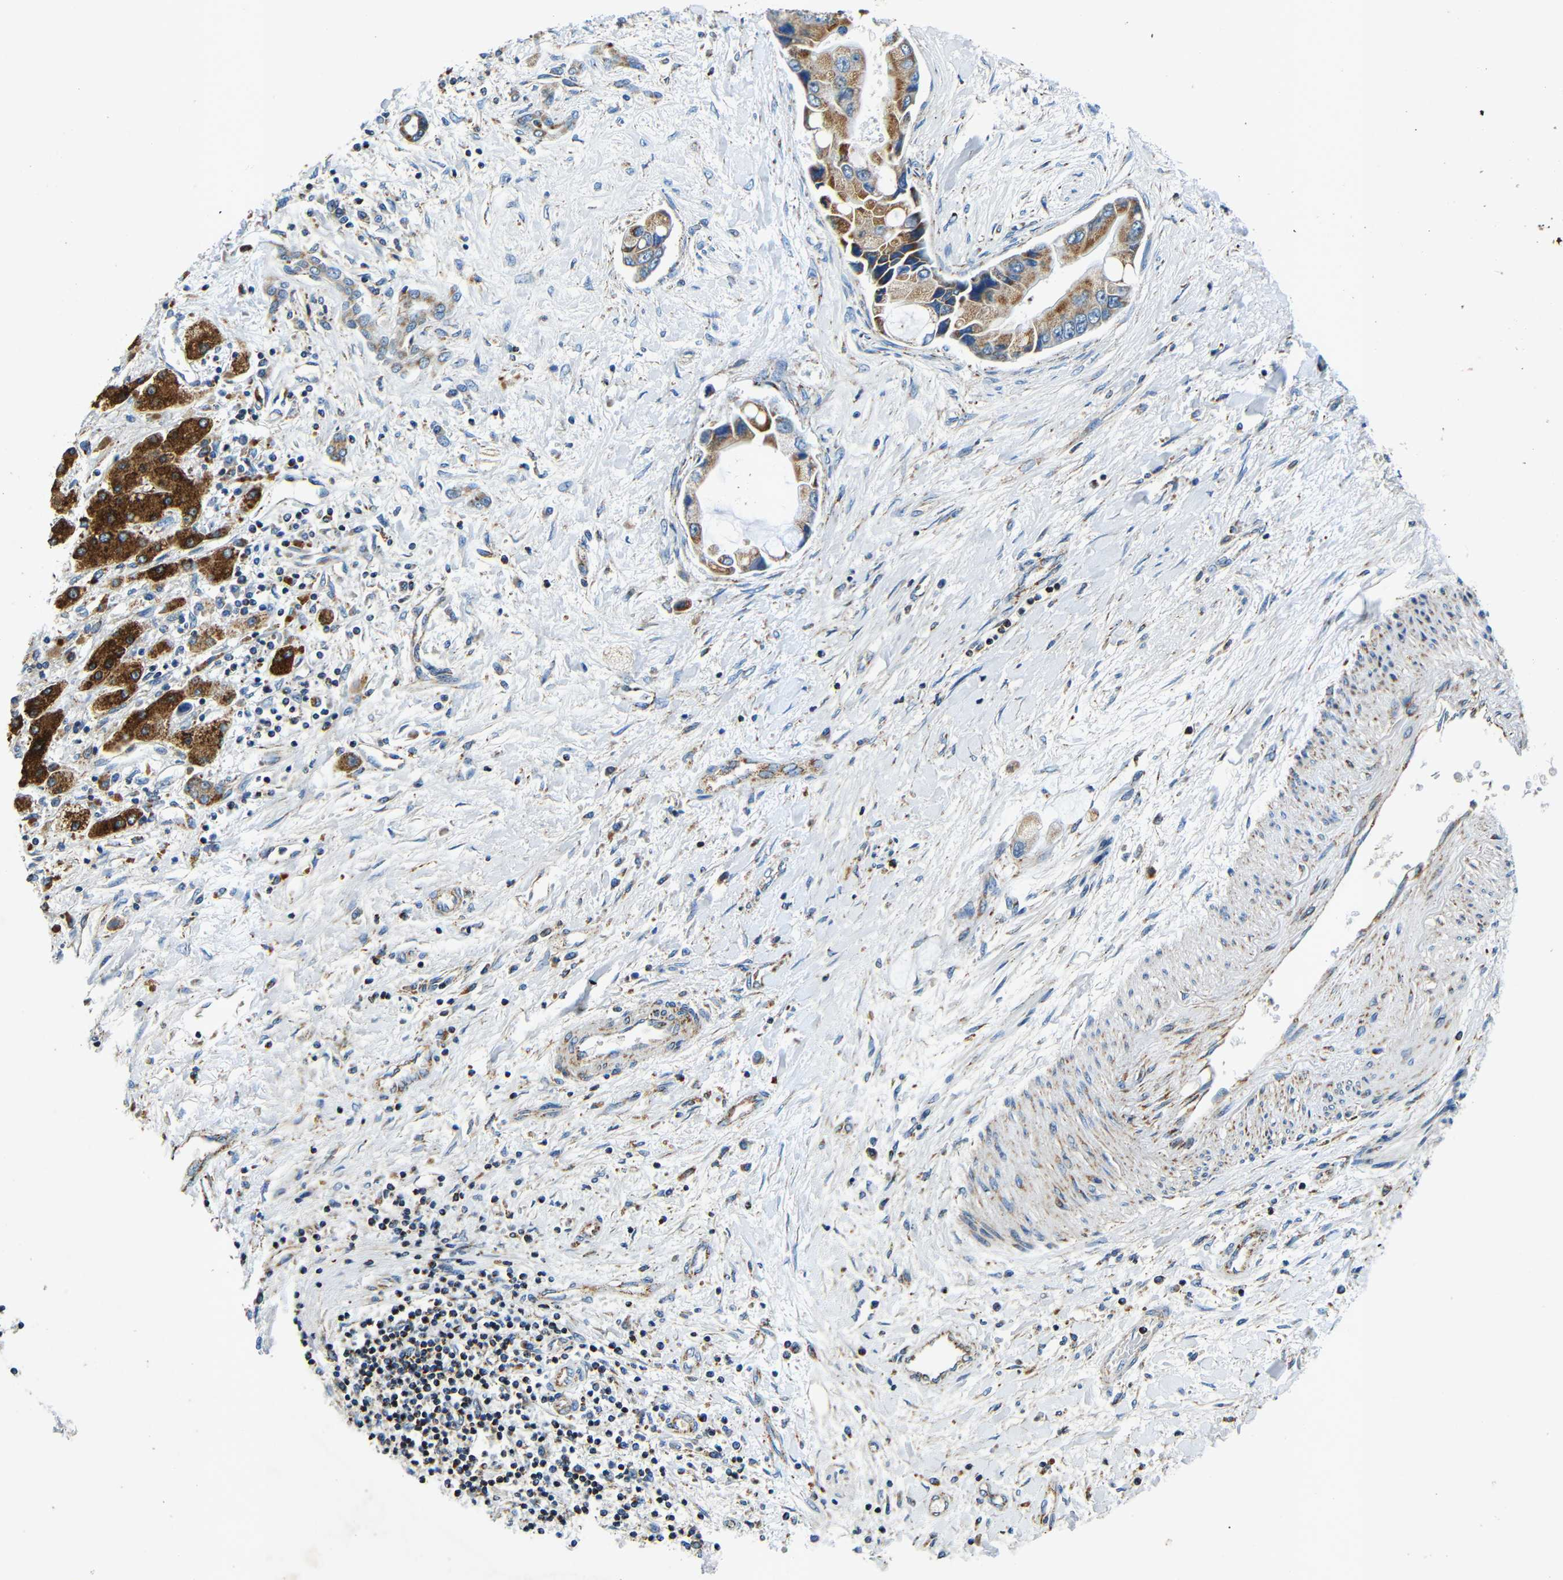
{"staining": {"intensity": "moderate", "quantity": ">75%", "location": "cytoplasmic/membranous"}, "tissue": "liver cancer", "cell_type": "Tumor cells", "image_type": "cancer", "snomed": [{"axis": "morphology", "description": "Cholangiocarcinoma"}, {"axis": "topography", "description": "Liver"}], "caption": "Tumor cells display moderate cytoplasmic/membranous expression in approximately >75% of cells in liver cancer (cholangiocarcinoma). The staining was performed using DAB, with brown indicating positive protein expression. Nuclei are stained blue with hematoxylin.", "gene": "GALNT18", "patient": {"sex": "male", "age": 50}}